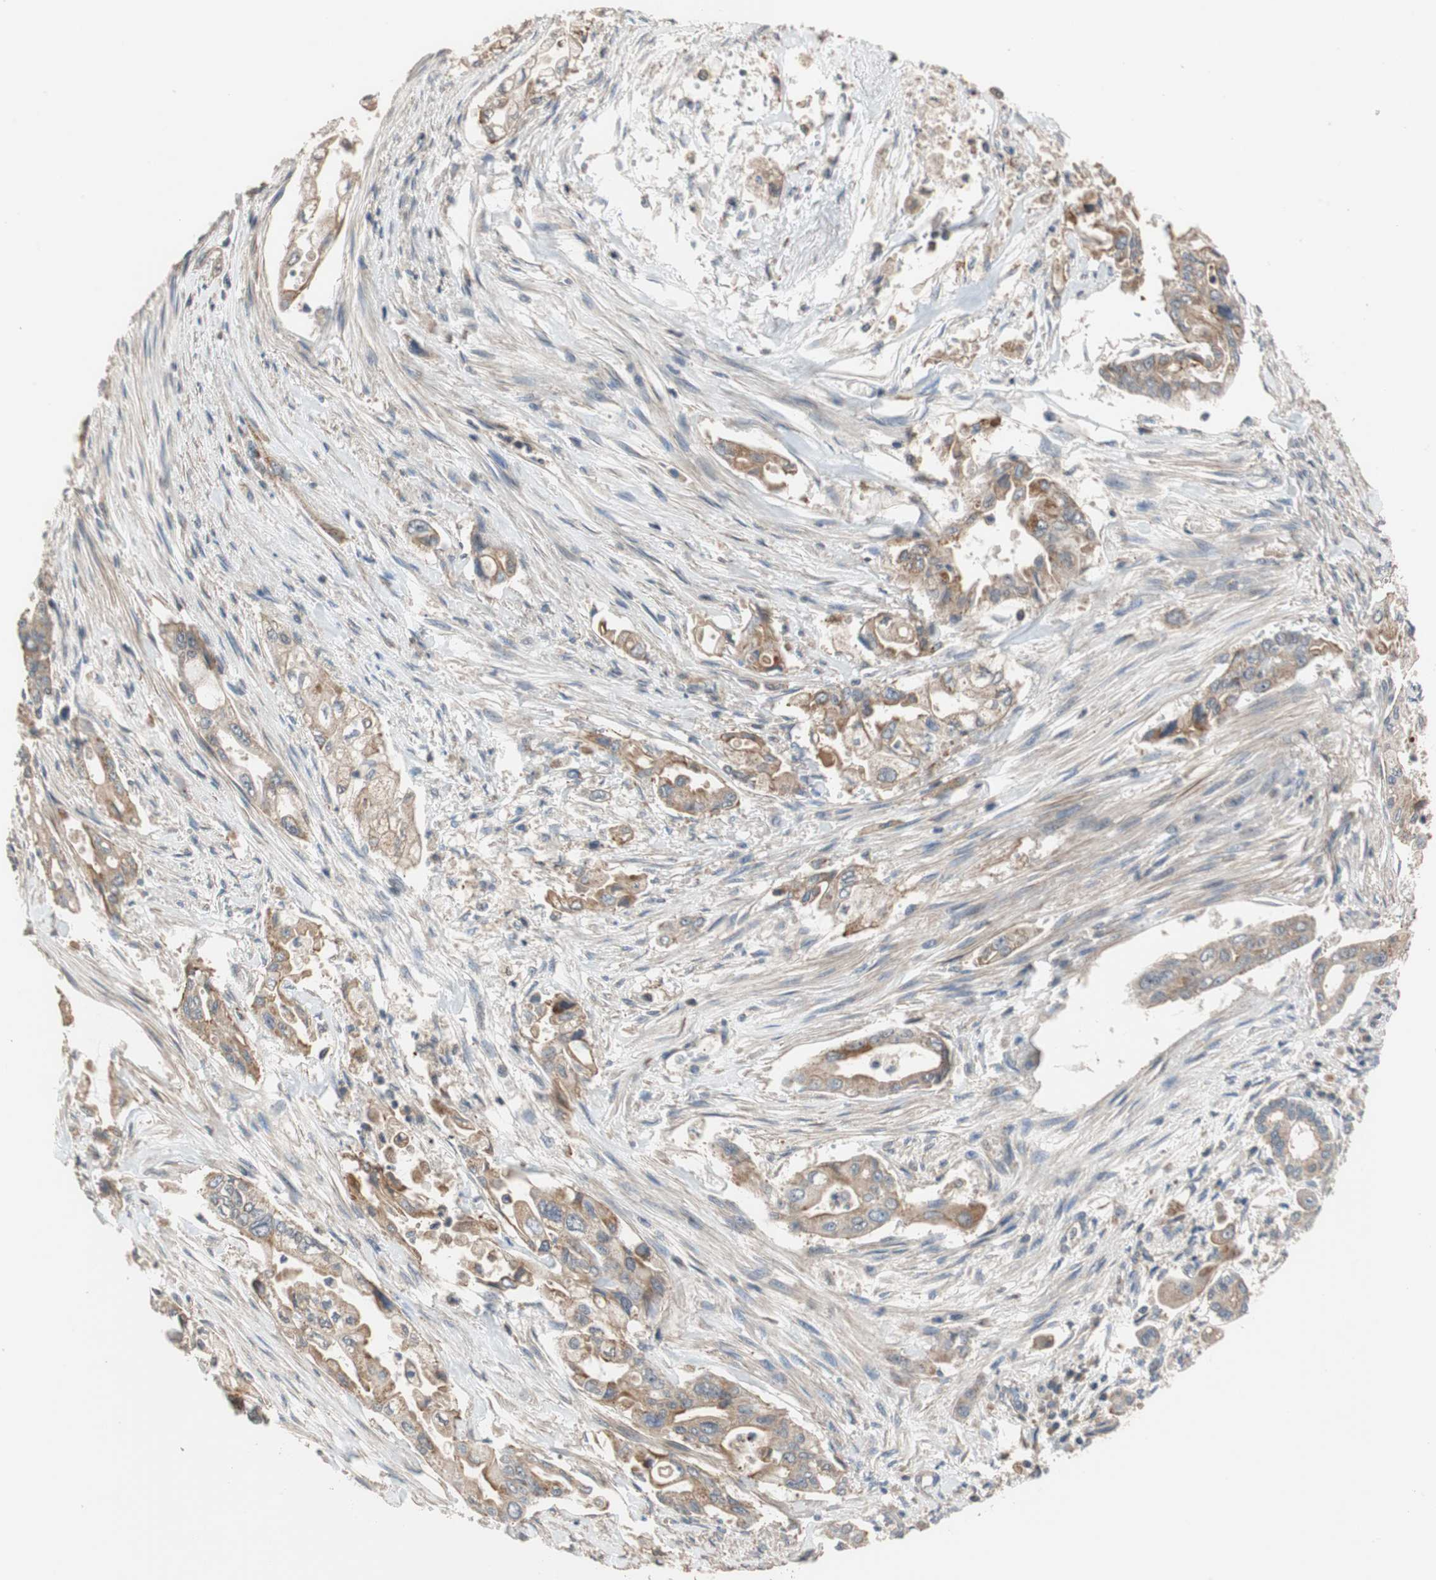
{"staining": {"intensity": "moderate", "quantity": ">75%", "location": "cytoplasmic/membranous"}, "tissue": "pancreatic cancer", "cell_type": "Tumor cells", "image_type": "cancer", "snomed": [{"axis": "morphology", "description": "Normal tissue, NOS"}, {"axis": "topography", "description": "Pancreas"}], "caption": "Tumor cells show medium levels of moderate cytoplasmic/membranous positivity in about >75% of cells in pancreatic cancer.", "gene": "MAP4K2", "patient": {"sex": "male", "age": 42}}